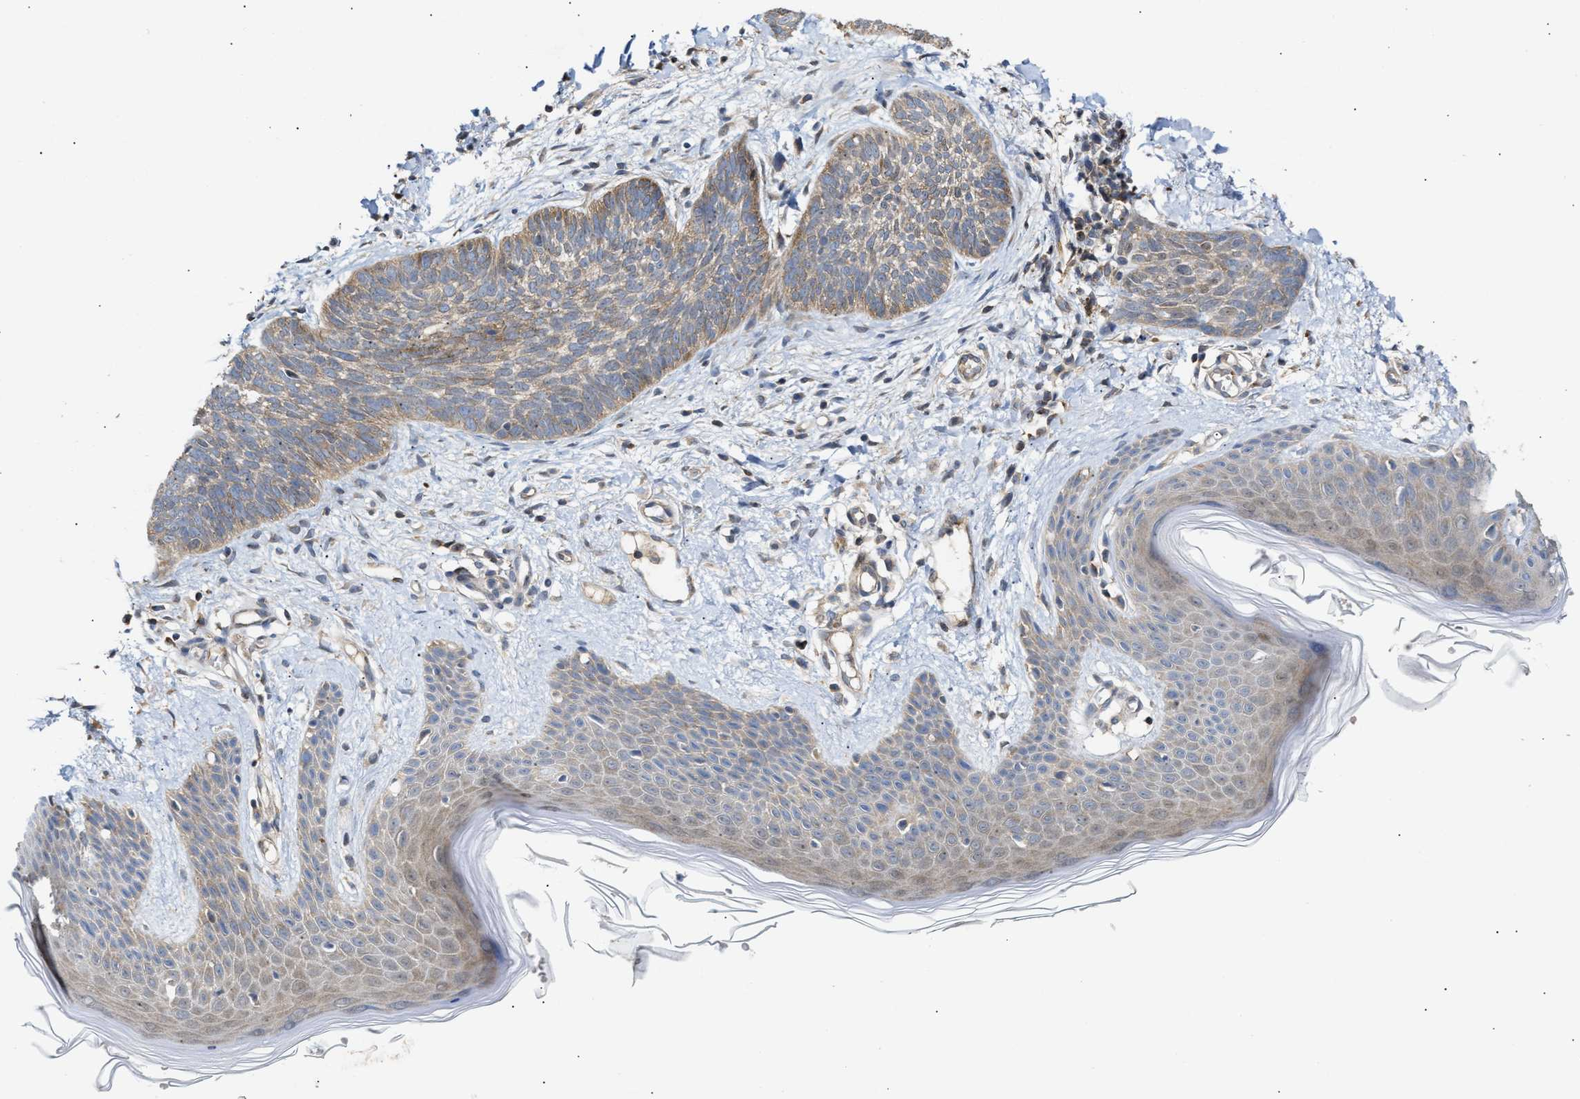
{"staining": {"intensity": "moderate", "quantity": ">75%", "location": "cytoplasmic/membranous"}, "tissue": "skin cancer", "cell_type": "Tumor cells", "image_type": "cancer", "snomed": [{"axis": "morphology", "description": "Basal cell carcinoma"}, {"axis": "topography", "description": "Skin"}], "caption": "A high-resolution micrograph shows immunohistochemistry (IHC) staining of skin basal cell carcinoma, which displays moderate cytoplasmic/membranous expression in approximately >75% of tumor cells.", "gene": "BBLN", "patient": {"sex": "female", "age": 59}}